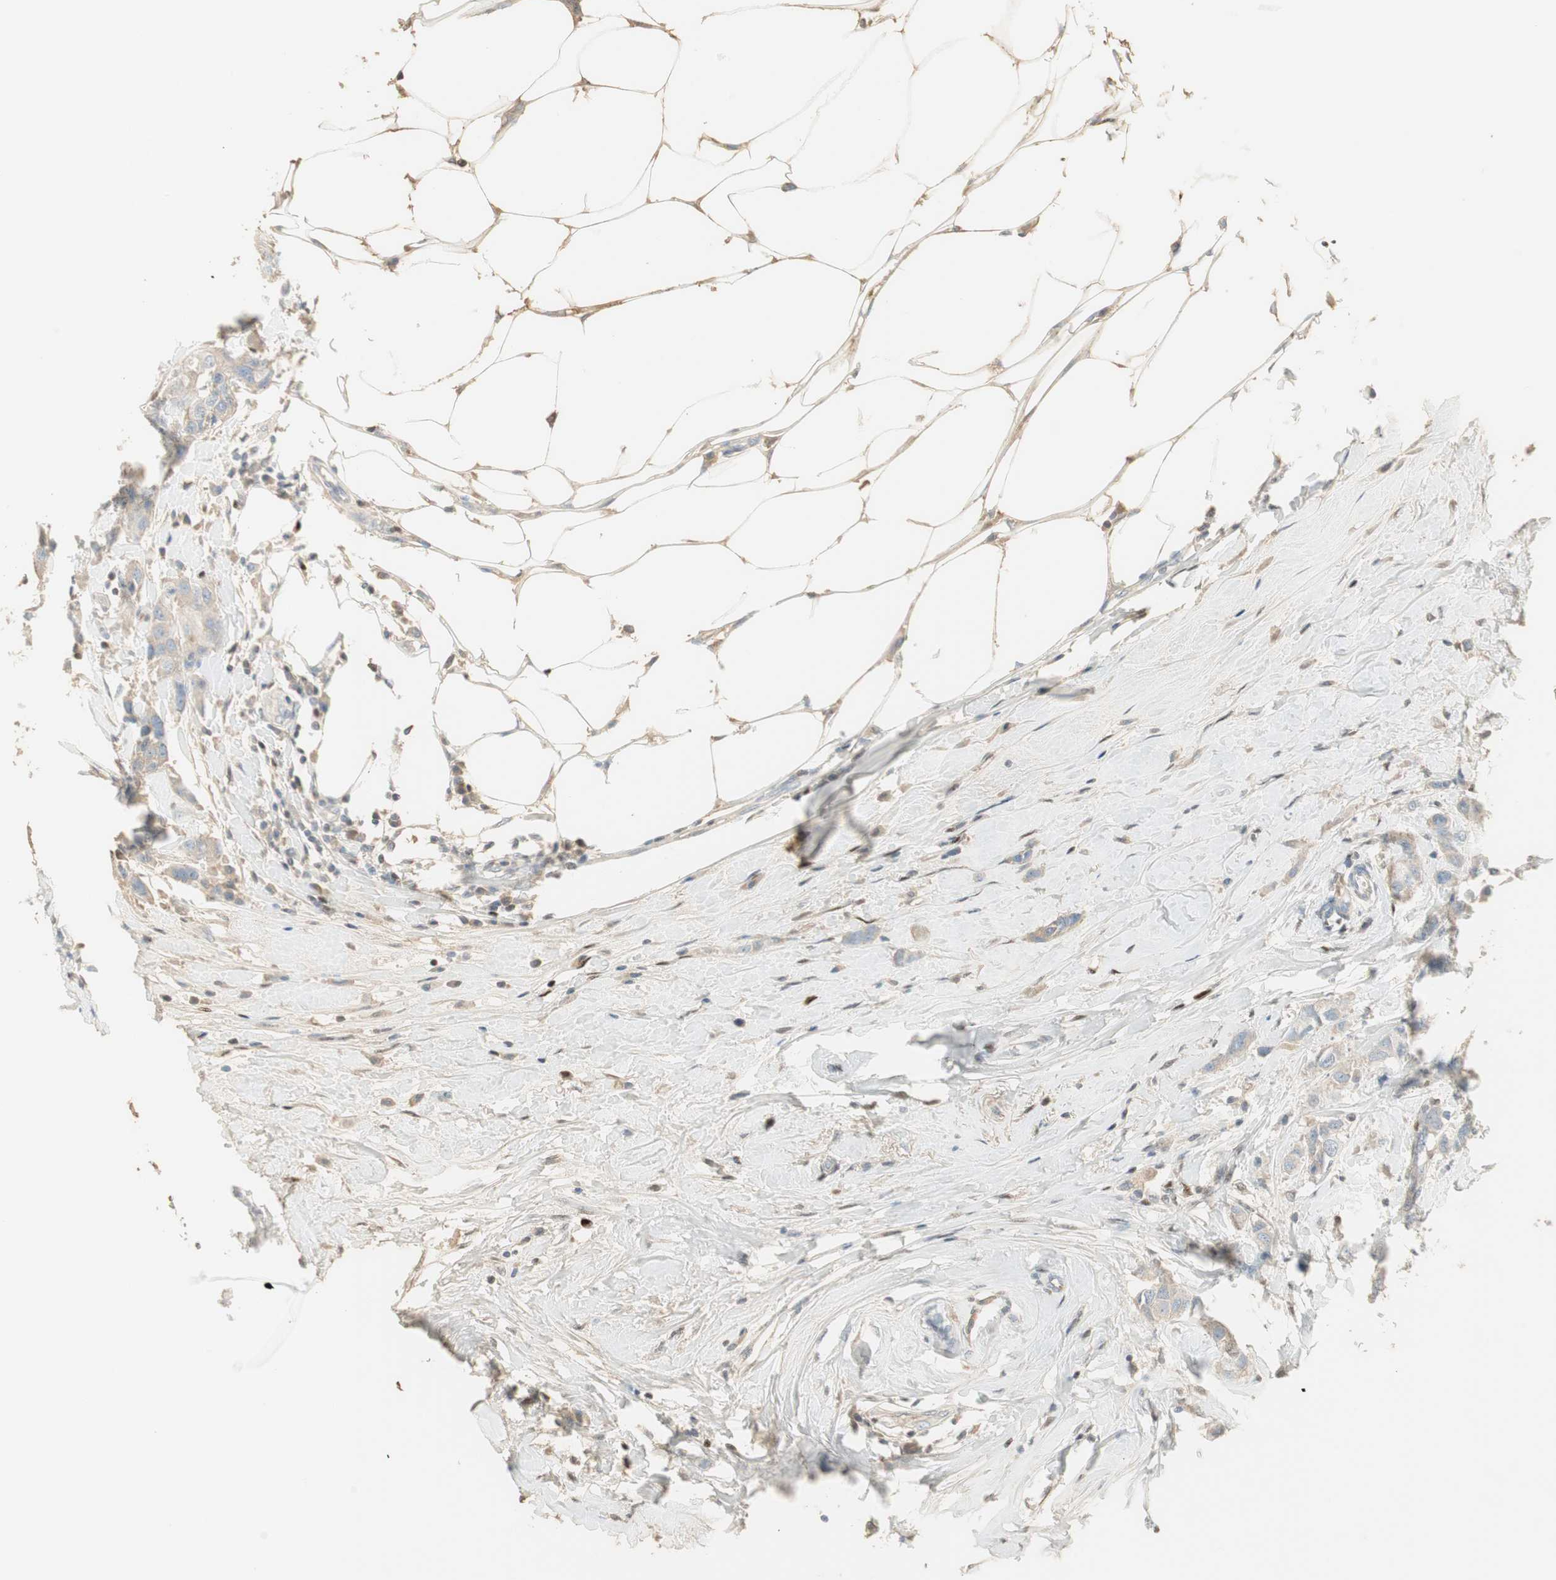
{"staining": {"intensity": "negative", "quantity": "none", "location": "none"}, "tissue": "breast cancer", "cell_type": "Tumor cells", "image_type": "cancer", "snomed": [{"axis": "morphology", "description": "Duct carcinoma"}, {"axis": "topography", "description": "Breast"}], "caption": "Photomicrograph shows no protein staining in tumor cells of breast infiltrating ductal carcinoma tissue.", "gene": "RUNX2", "patient": {"sex": "female", "age": 50}}